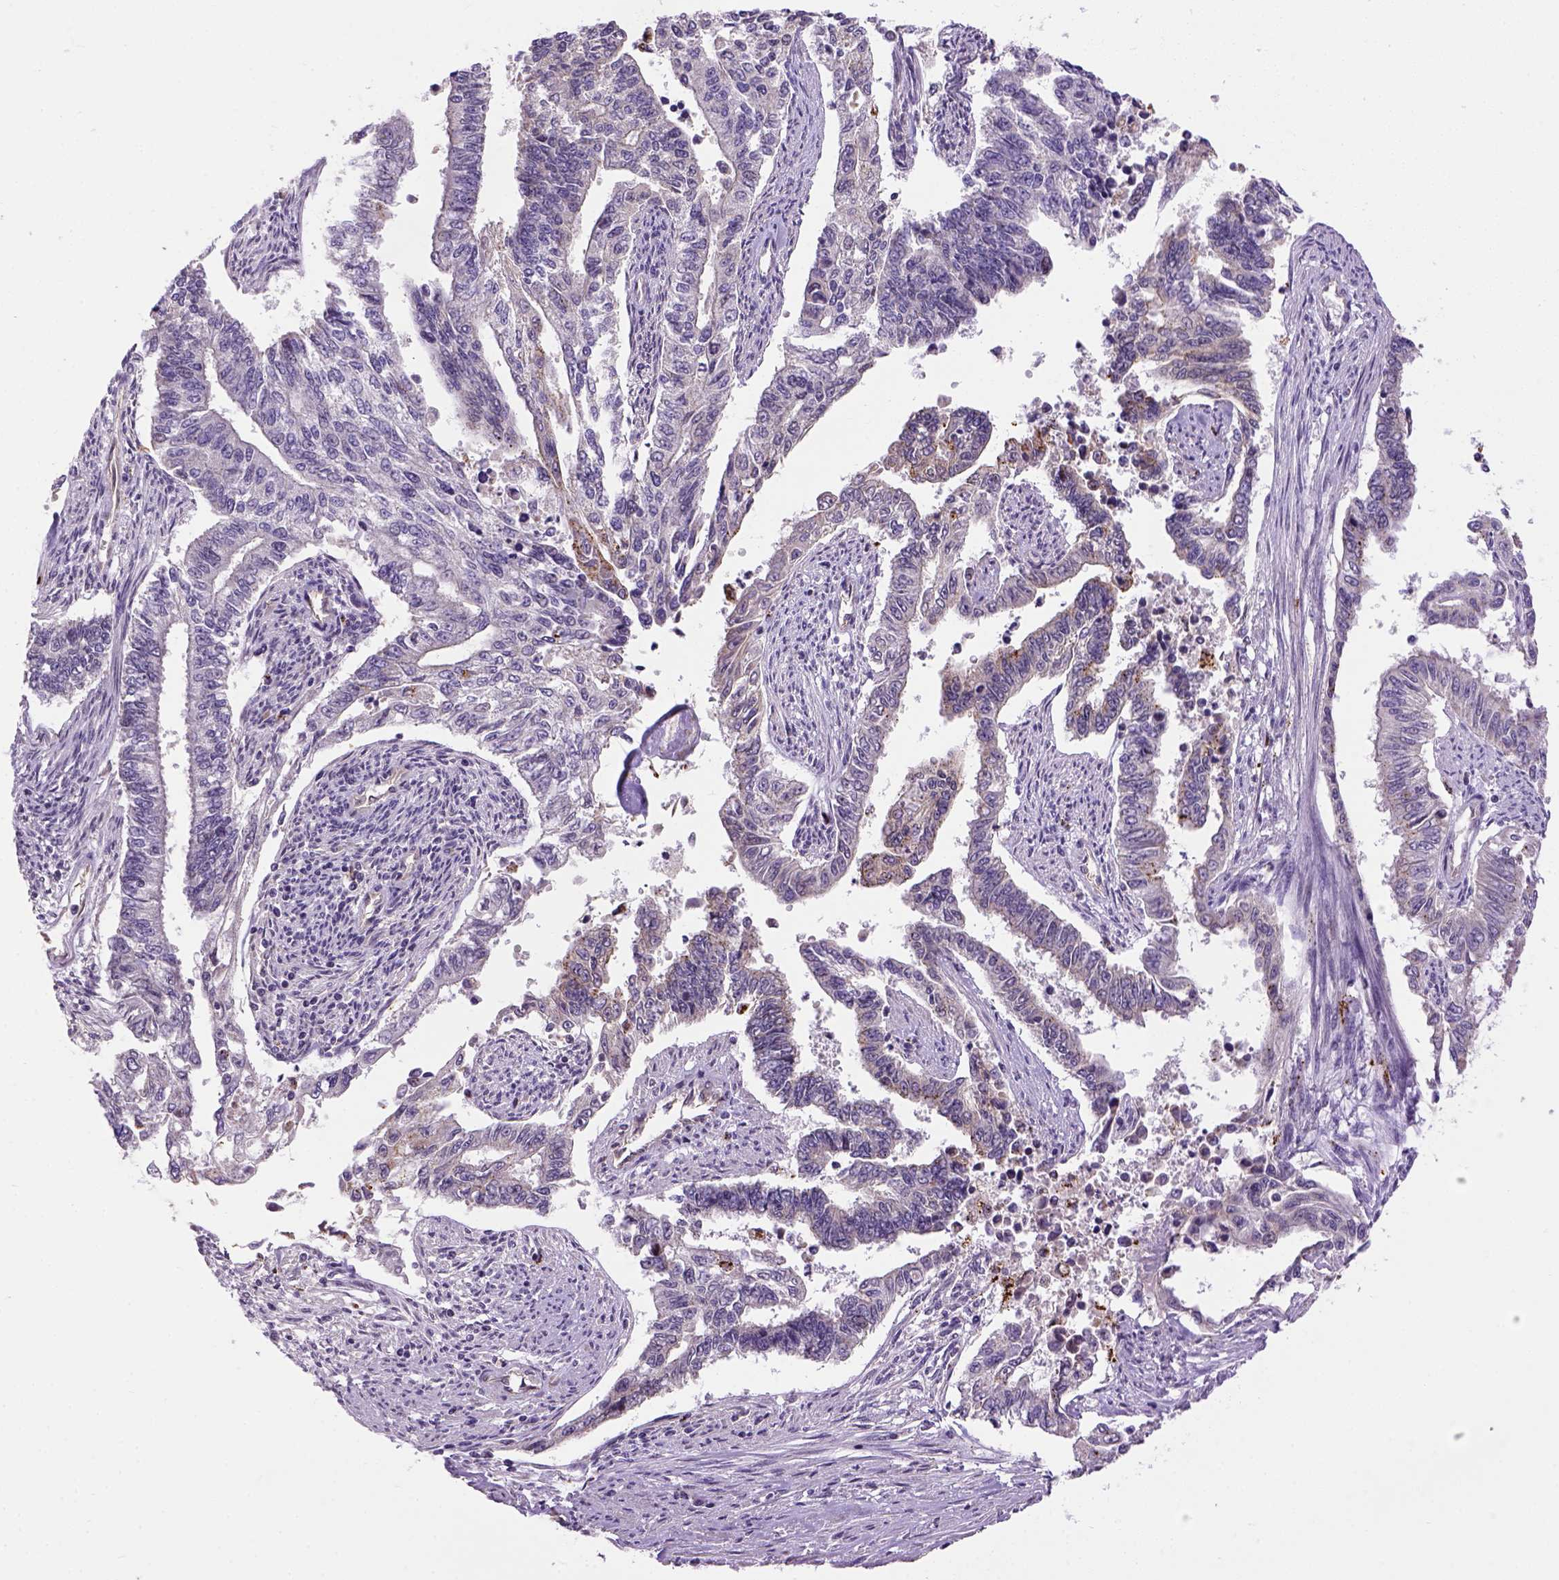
{"staining": {"intensity": "negative", "quantity": "none", "location": "none"}, "tissue": "endometrial cancer", "cell_type": "Tumor cells", "image_type": "cancer", "snomed": [{"axis": "morphology", "description": "Adenocarcinoma, NOS"}, {"axis": "topography", "description": "Uterus"}], "caption": "The IHC micrograph has no significant expression in tumor cells of endometrial cancer tissue. (DAB (3,3'-diaminobenzidine) immunohistochemistry (IHC), high magnification).", "gene": "KAZN", "patient": {"sex": "female", "age": 59}}